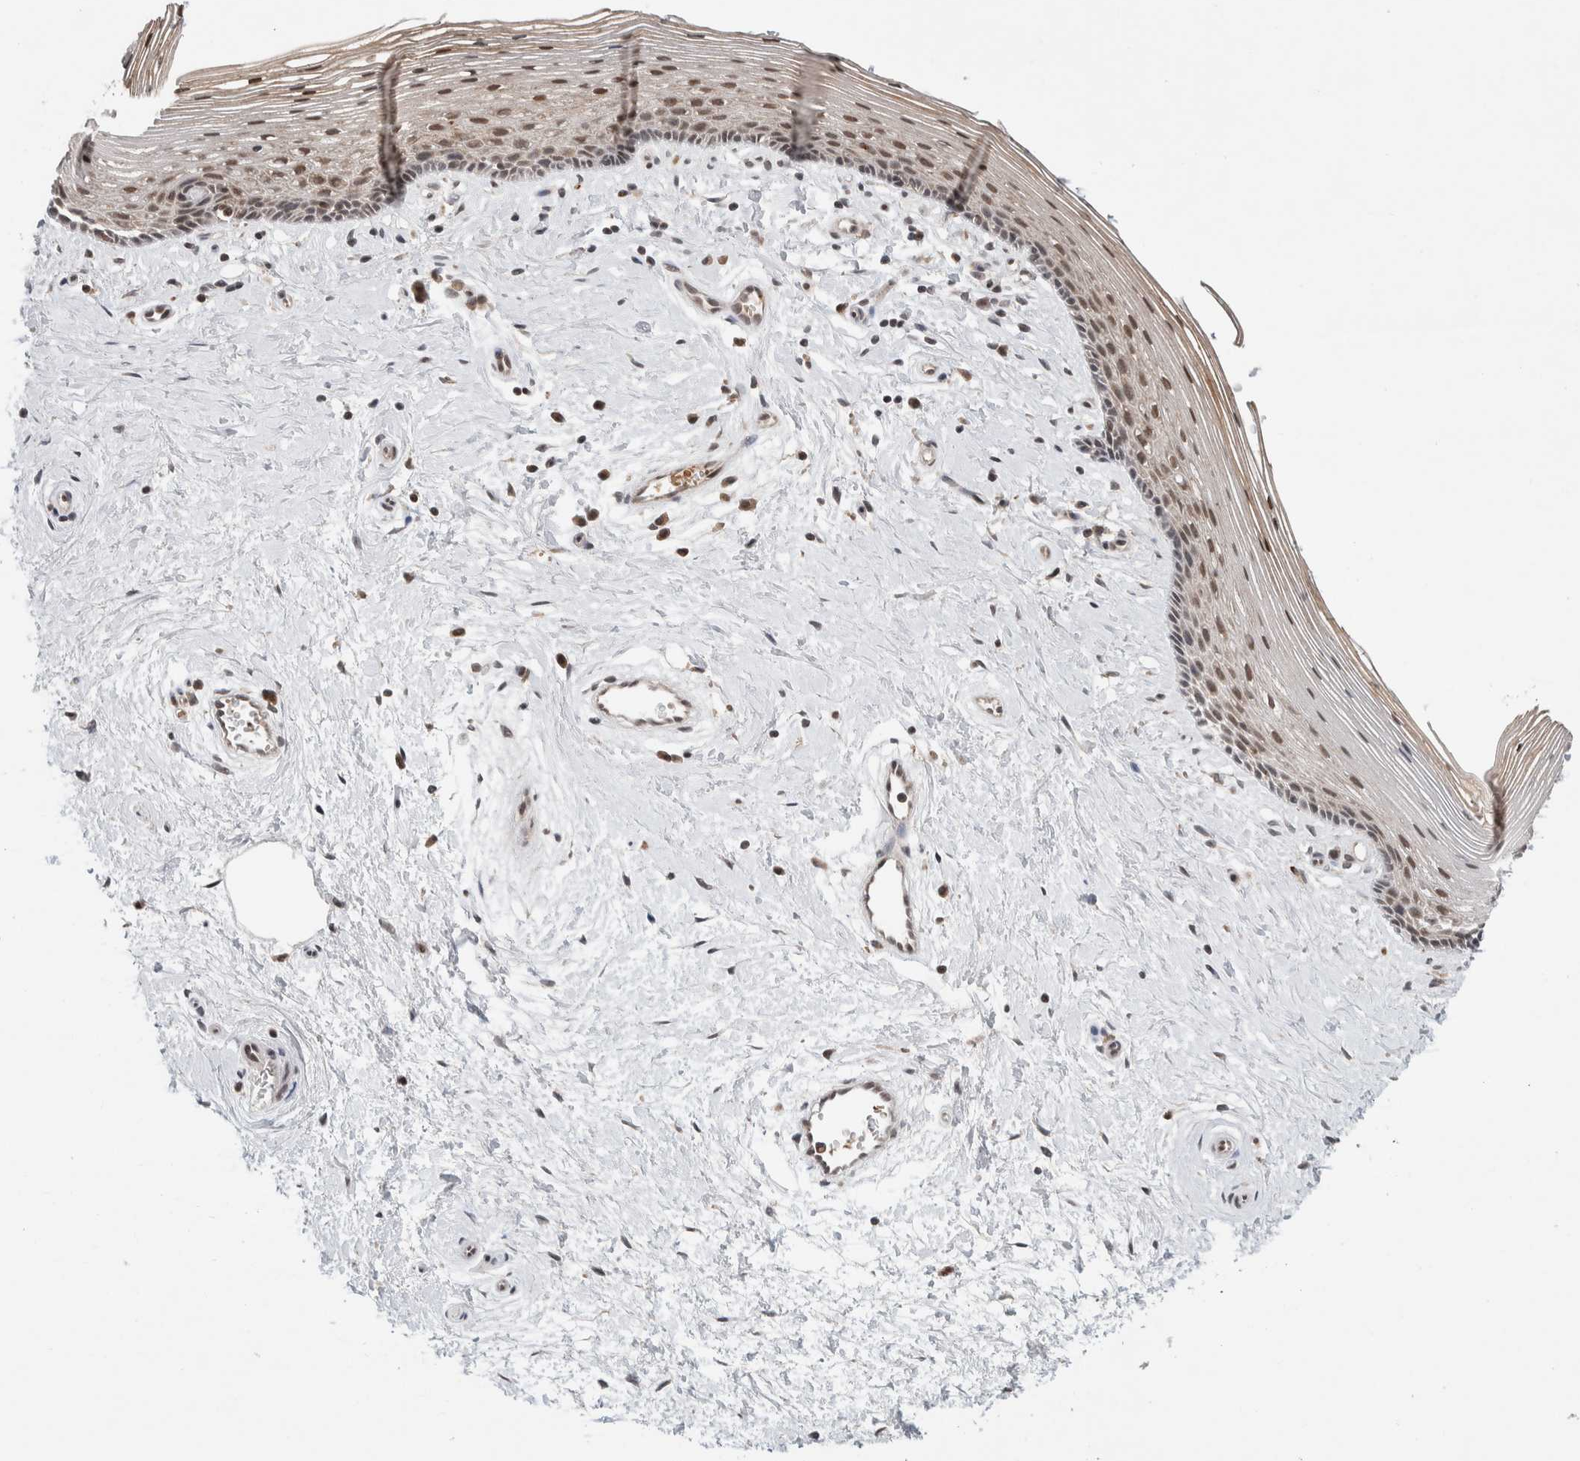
{"staining": {"intensity": "moderate", "quantity": ">75%", "location": "cytoplasmic/membranous,nuclear"}, "tissue": "vagina", "cell_type": "Squamous epithelial cells", "image_type": "normal", "snomed": [{"axis": "morphology", "description": "Normal tissue, NOS"}, {"axis": "topography", "description": "Vagina"}], "caption": "The histopathology image displays staining of unremarkable vagina, revealing moderate cytoplasmic/membranous,nuclear protein staining (brown color) within squamous epithelial cells.", "gene": "KCNK1", "patient": {"sex": "female", "age": 46}}